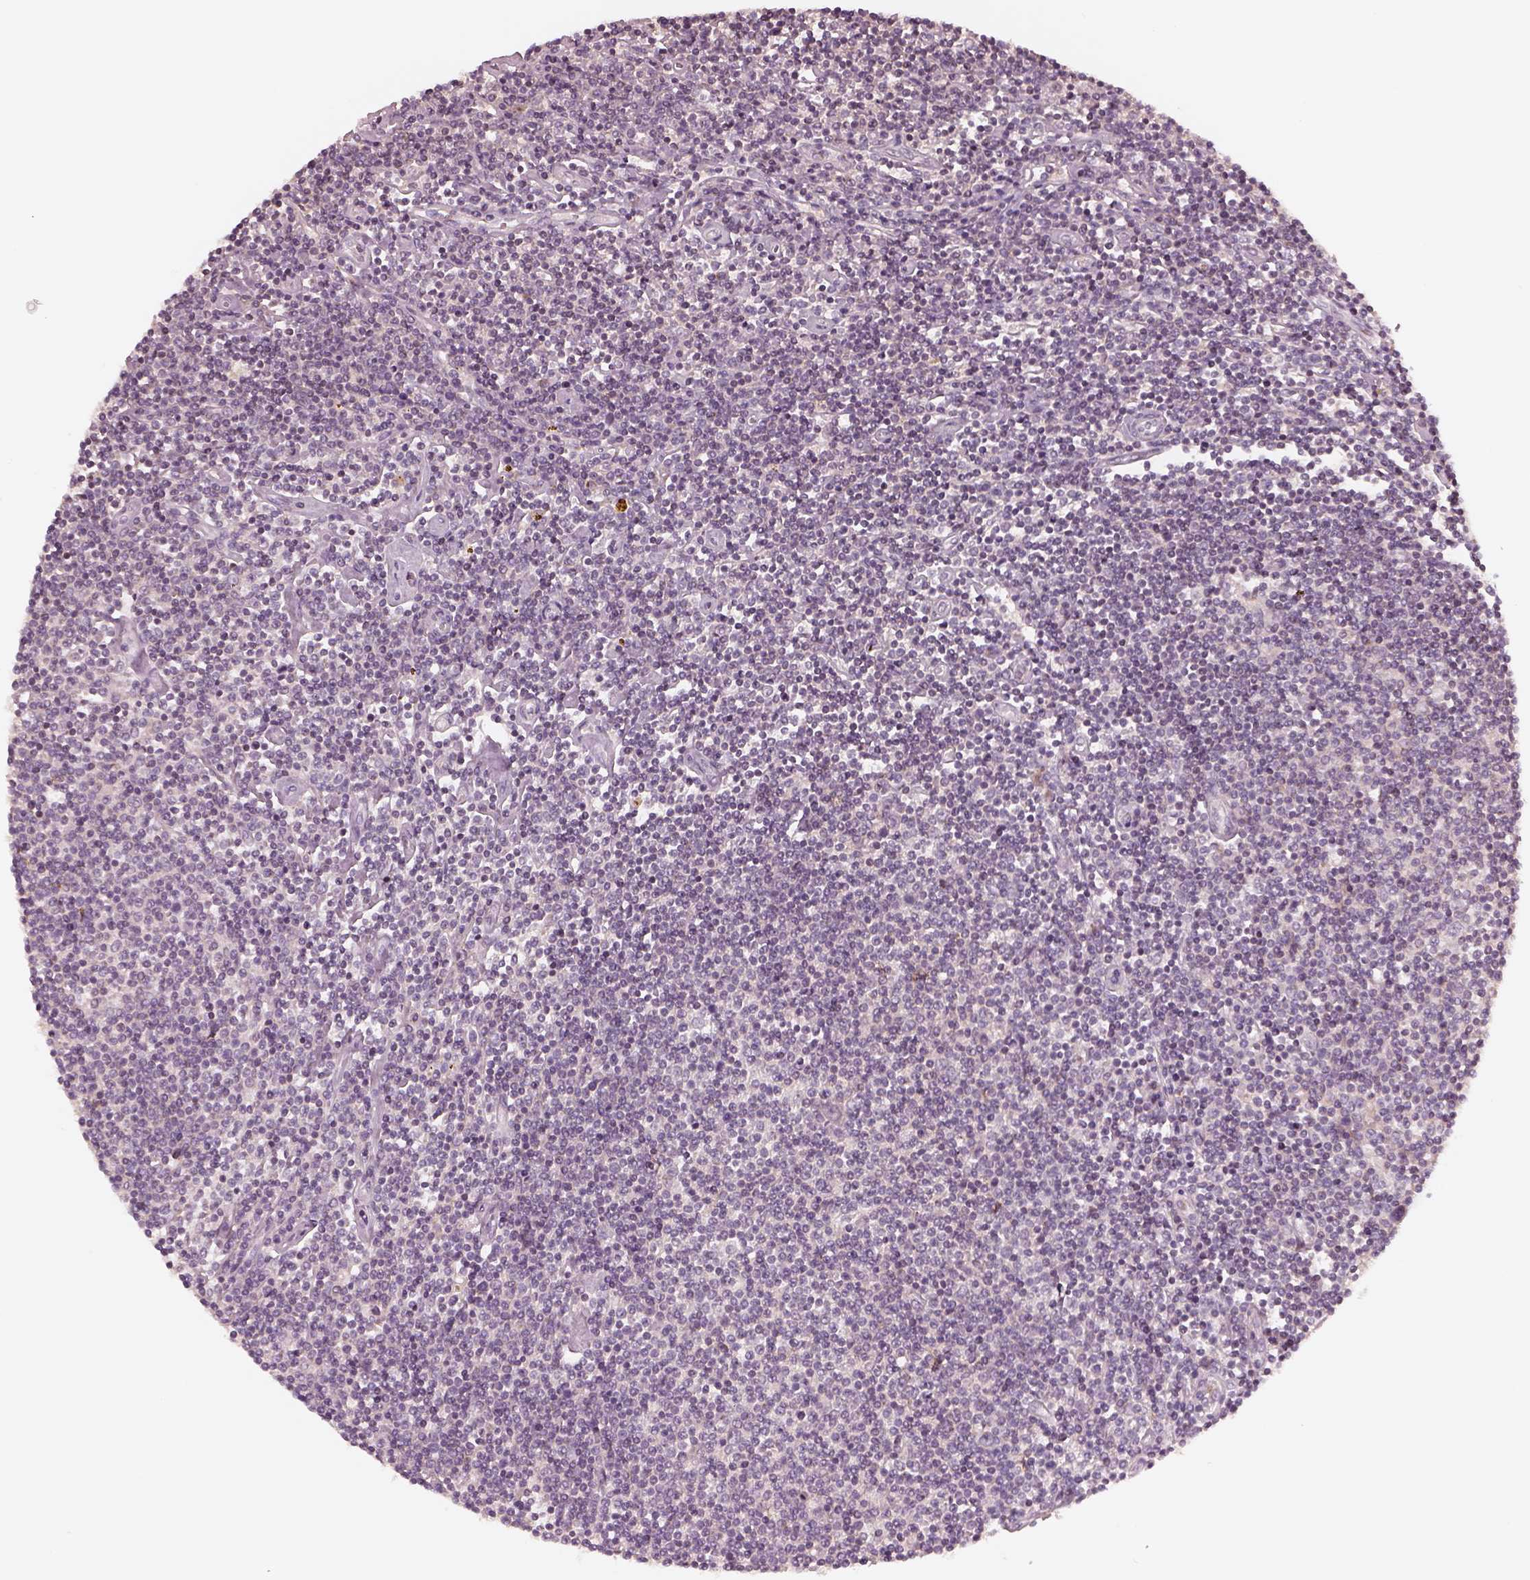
{"staining": {"intensity": "negative", "quantity": "none", "location": "none"}, "tissue": "lymphoma", "cell_type": "Tumor cells", "image_type": "cancer", "snomed": [{"axis": "morphology", "description": "Hodgkin's disease, NOS"}, {"axis": "topography", "description": "Lymph node"}], "caption": "IHC histopathology image of human lymphoma stained for a protein (brown), which exhibits no expression in tumor cells.", "gene": "SDCBP2", "patient": {"sex": "male", "age": 40}}